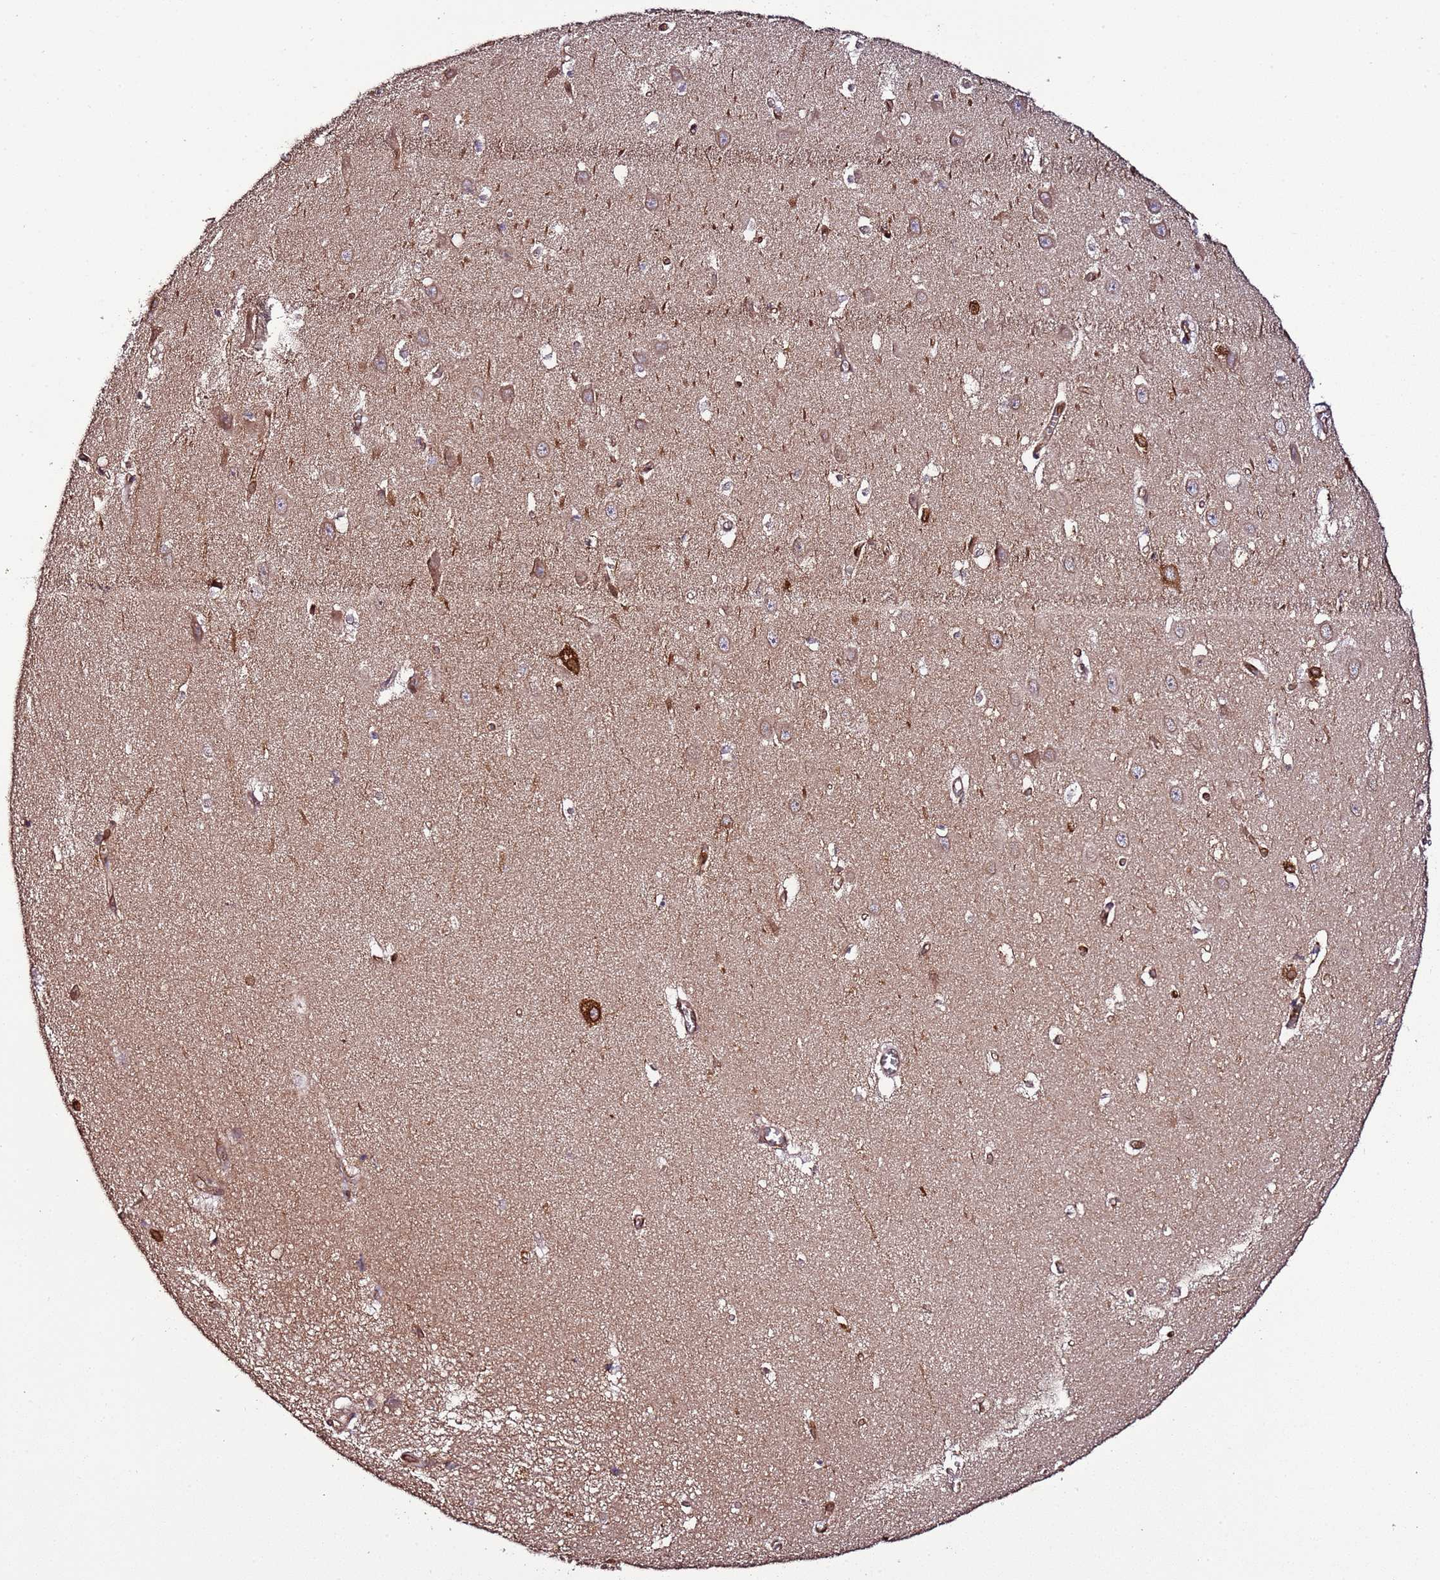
{"staining": {"intensity": "strong", "quantity": "<25%", "location": "cytoplasmic/membranous"}, "tissue": "hippocampus", "cell_type": "Glial cells", "image_type": "normal", "snomed": [{"axis": "morphology", "description": "Normal tissue, NOS"}, {"axis": "topography", "description": "Hippocampus"}], "caption": "Glial cells exhibit strong cytoplasmic/membranous positivity in about <25% of cells in benign hippocampus. (DAB (3,3'-diaminobenzidine) IHC with brightfield microscopy, high magnification).", "gene": "SLC41A3", "patient": {"sex": "female", "age": 64}}